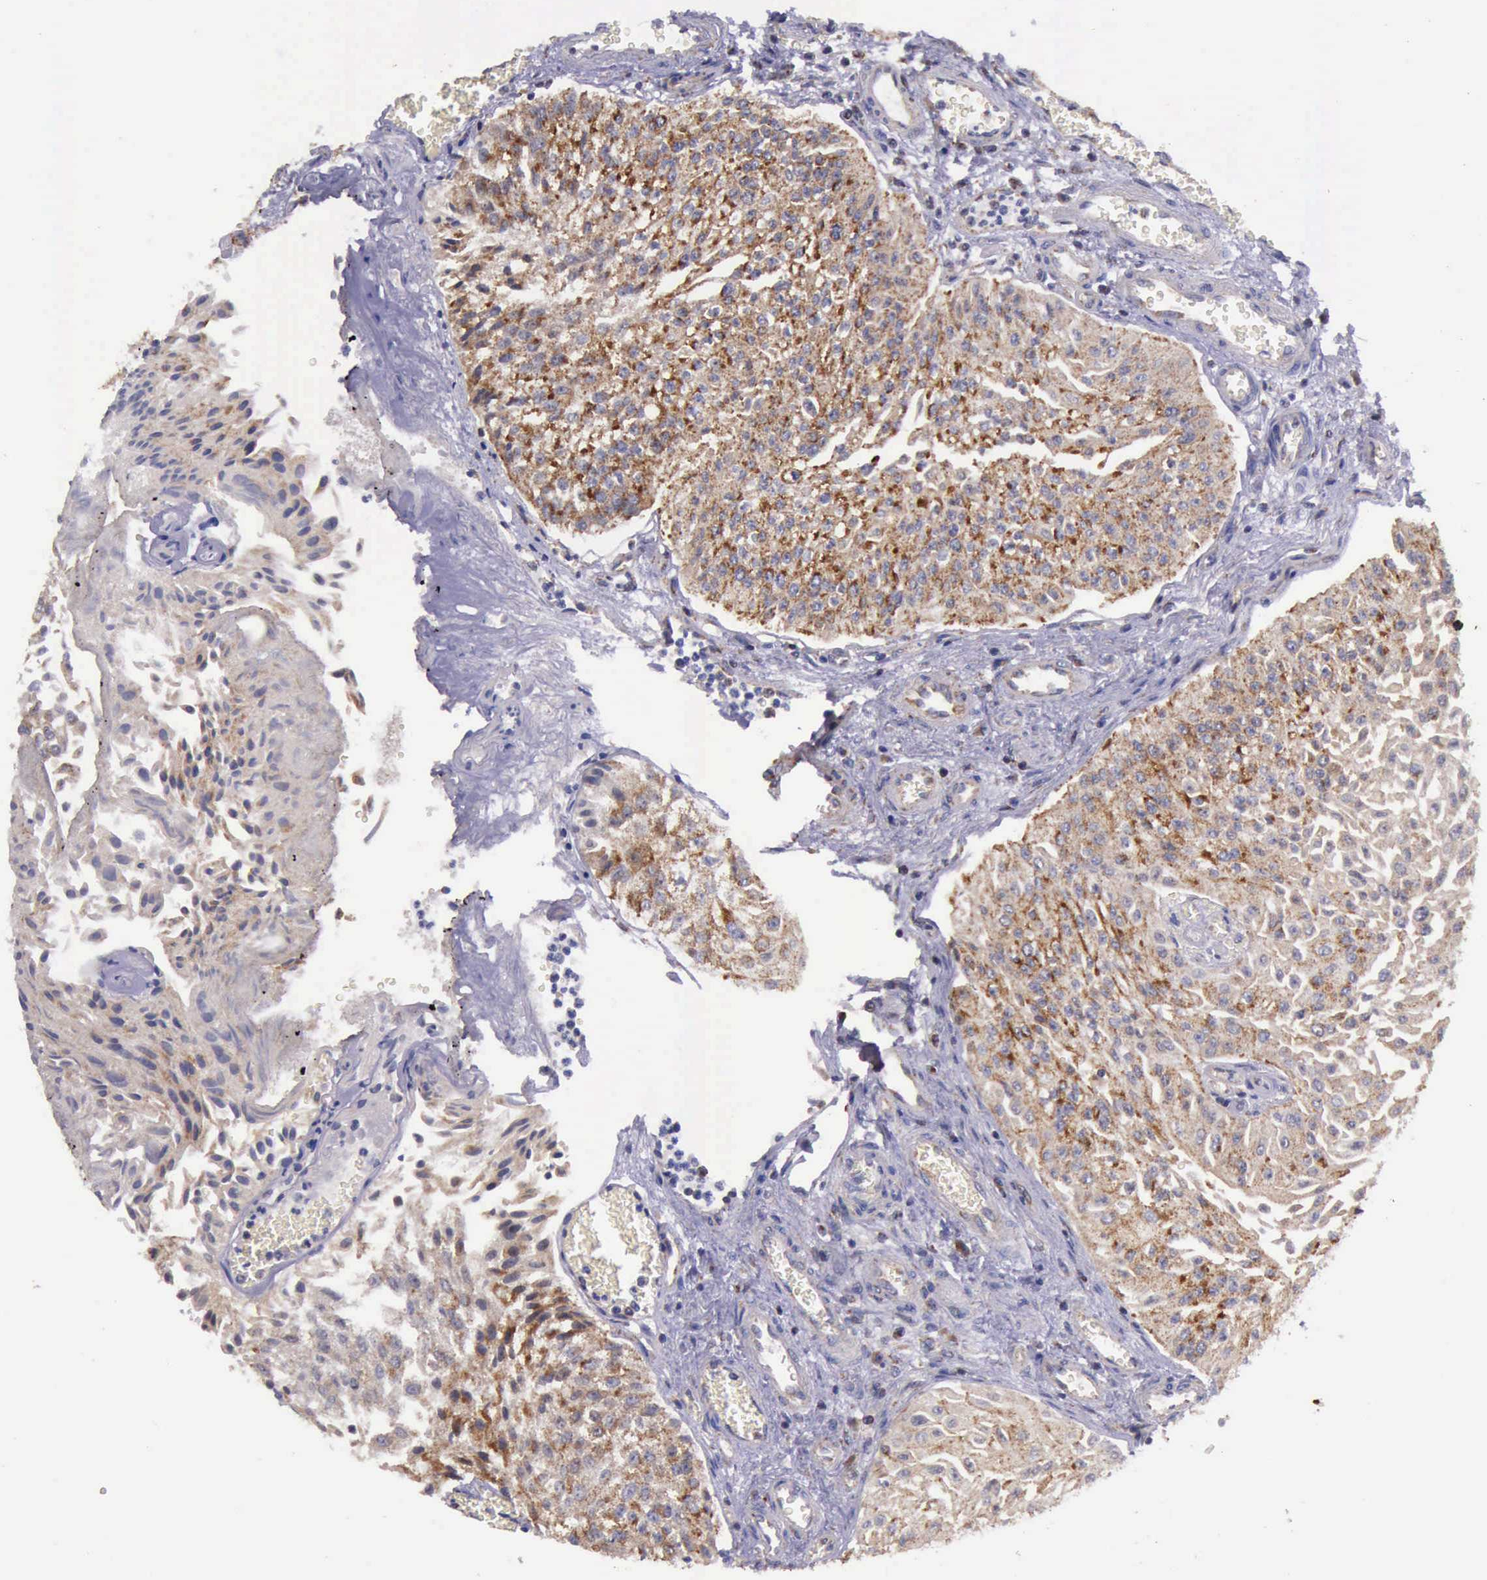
{"staining": {"intensity": "moderate", "quantity": "25%-75%", "location": "cytoplasmic/membranous"}, "tissue": "urothelial cancer", "cell_type": "Tumor cells", "image_type": "cancer", "snomed": [{"axis": "morphology", "description": "Urothelial carcinoma, Low grade"}, {"axis": "topography", "description": "Urinary bladder"}], "caption": "Protein expression analysis of human urothelial cancer reveals moderate cytoplasmic/membranous positivity in about 25%-75% of tumor cells.", "gene": "TXN2", "patient": {"sex": "male", "age": 86}}